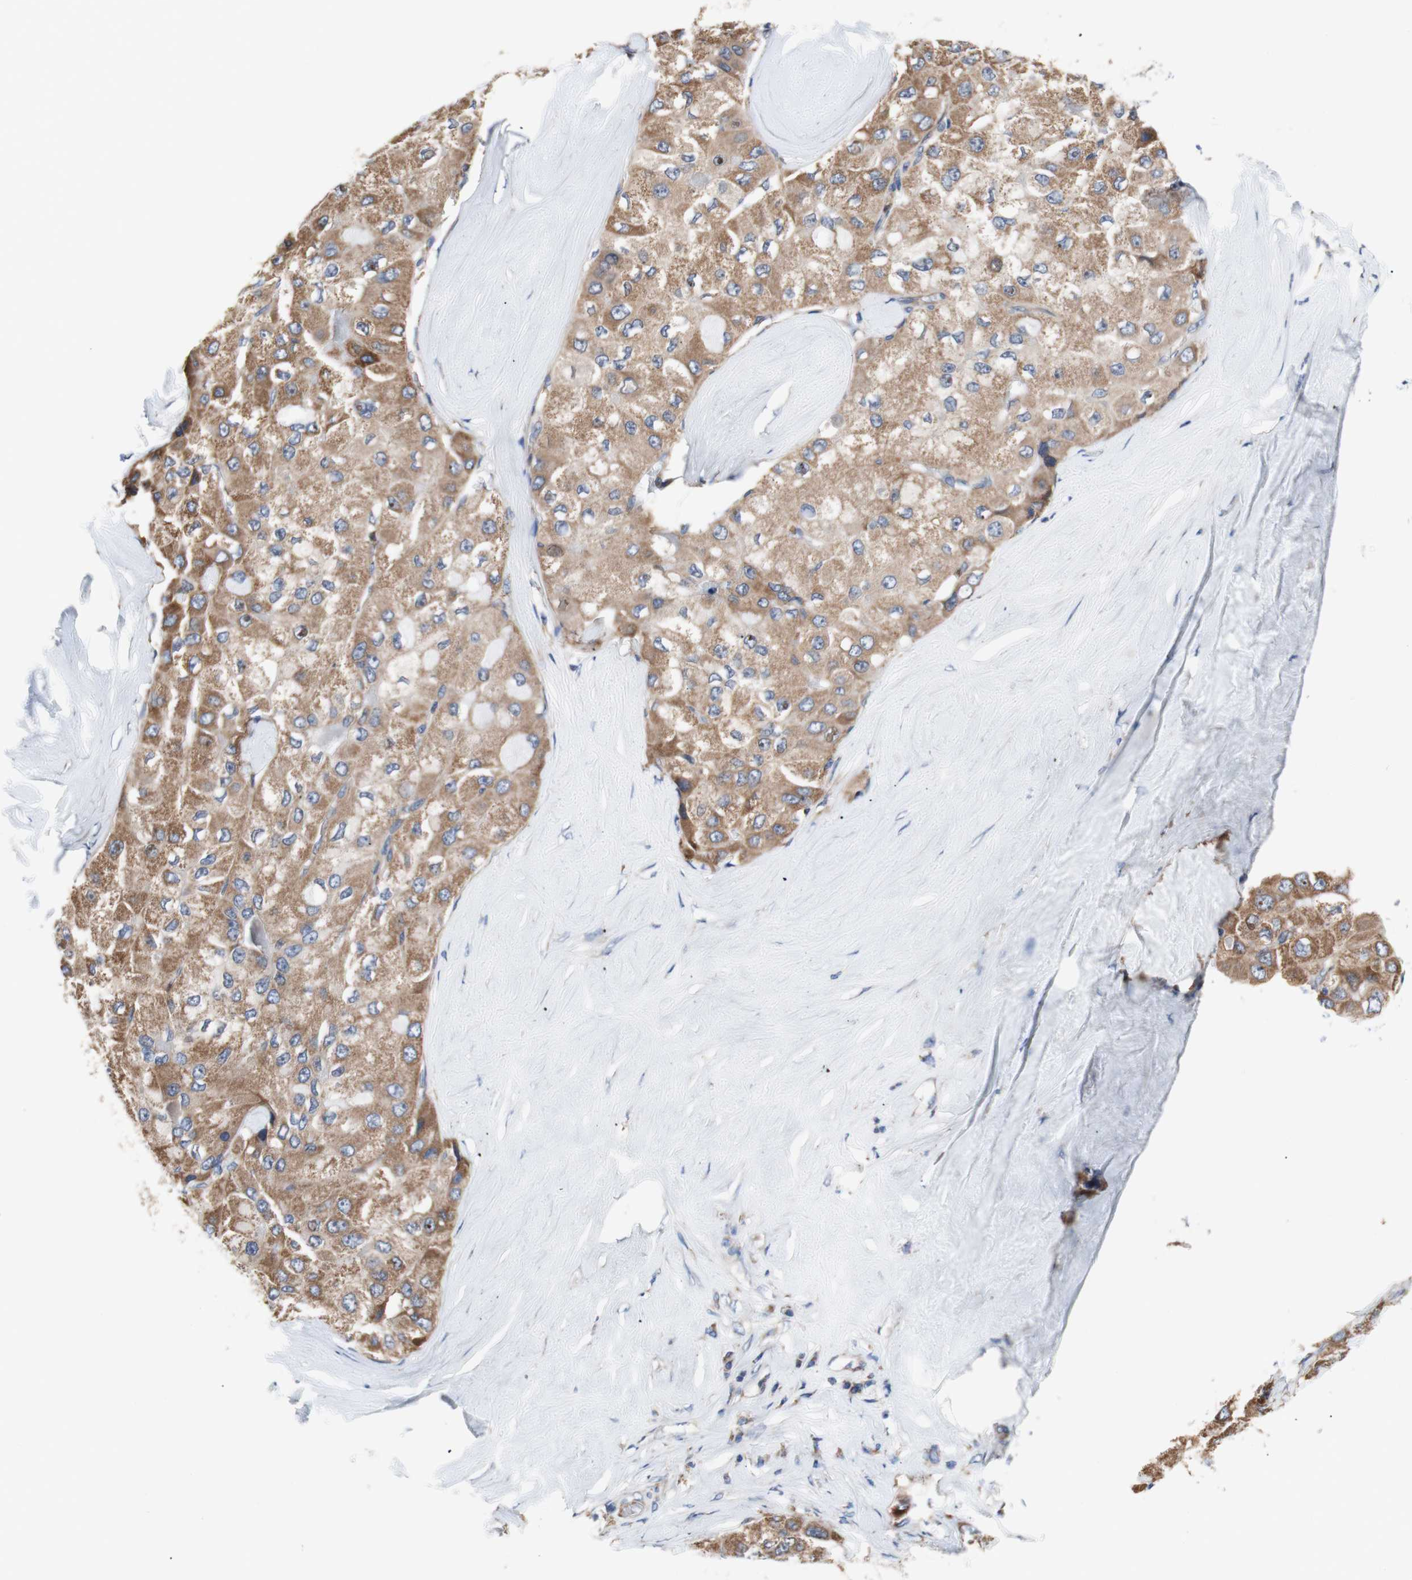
{"staining": {"intensity": "moderate", "quantity": ">75%", "location": "cytoplasmic/membranous"}, "tissue": "liver cancer", "cell_type": "Tumor cells", "image_type": "cancer", "snomed": [{"axis": "morphology", "description": "Carcinoma, Hepatocellular, NOS"}, {"axis": "topography", "description": "Liver"}], "caption": "Immunohistochemical staining of hepatocellular carcinoma (liver) demonstrates moderate cytoplasmic/membranous protein staining in approximately >75% of tumor cells. (IHC, brightfield microscopy, high magnification).", "gene": "FMR1", "patient": {"sex": "male", "age": 80}}